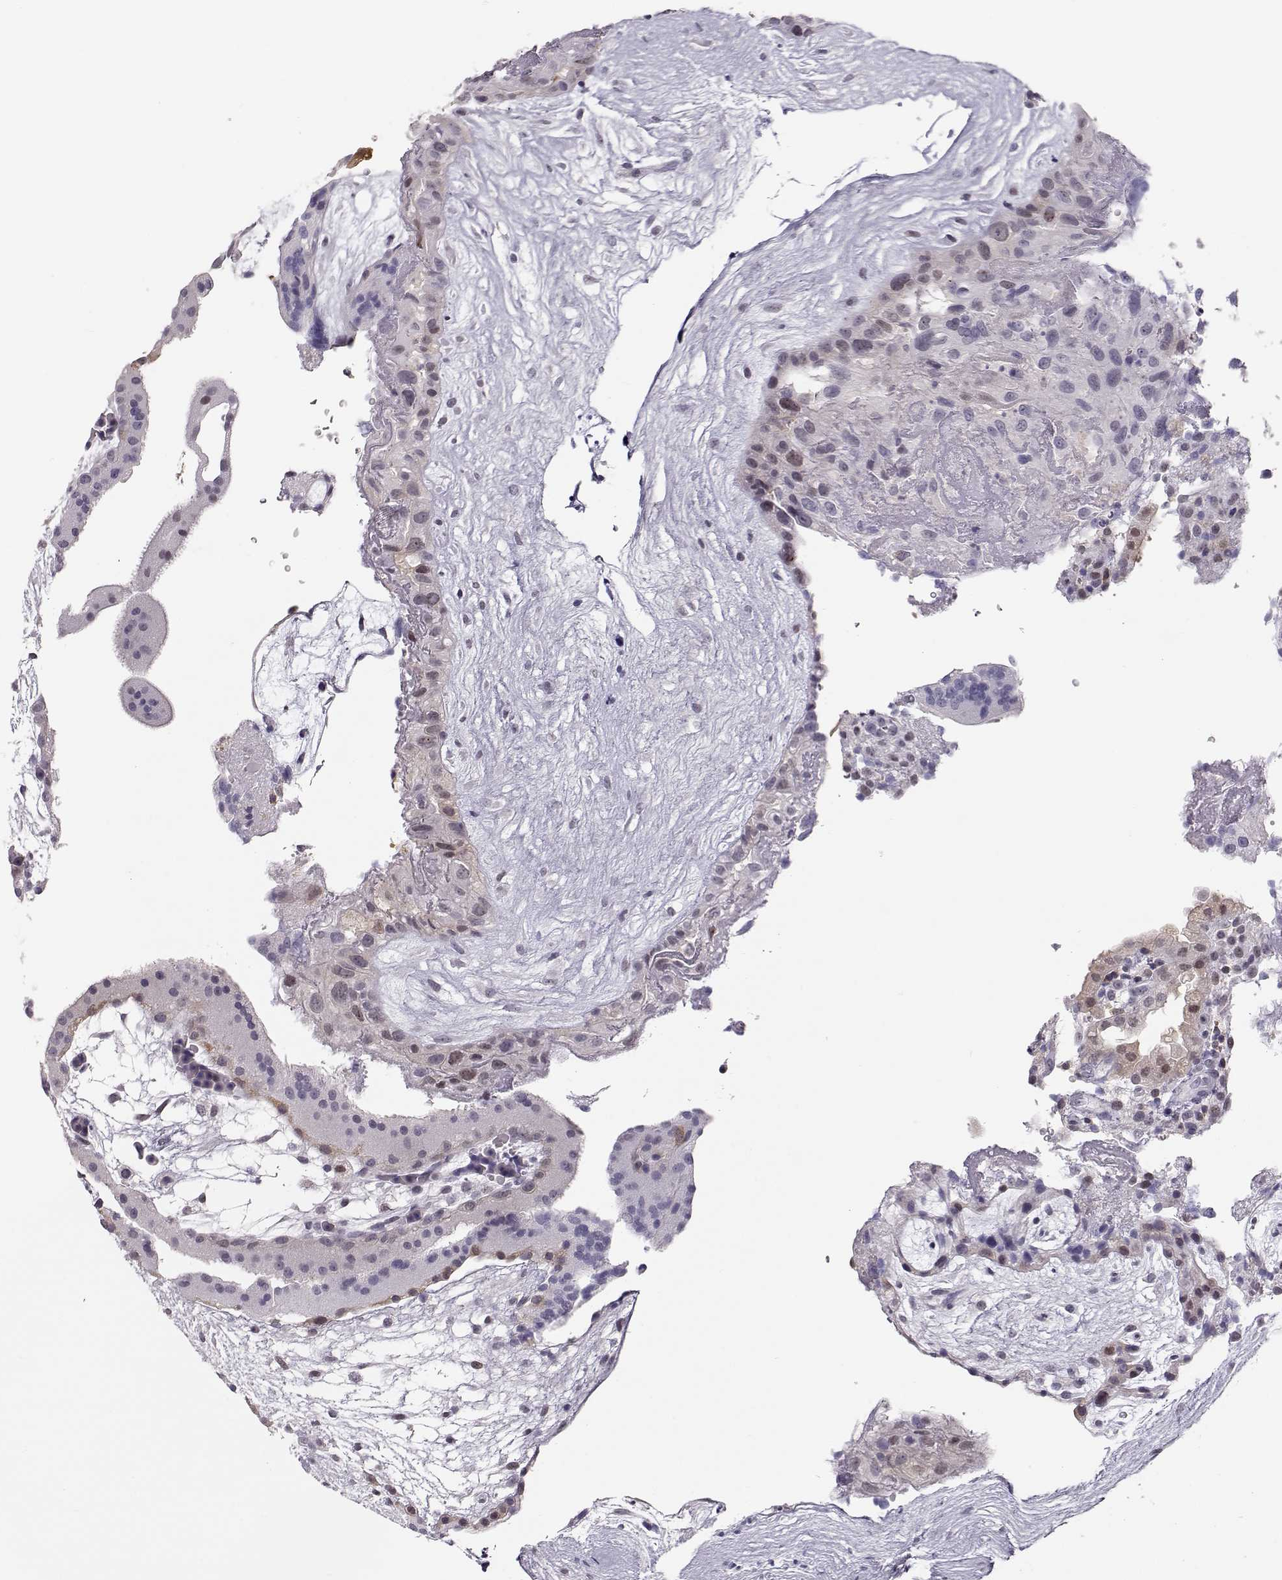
{"staining": {"intensity": "negative", "quantity": "none", "location": "none"}, "tissue": "placenta", "cell_type": "Decidual cells", "image_type": "normal", "snomed": [{"axis": "morphology", "description": "Normal tissue, NOS"}, {"axis": "topography", "description": "Placenta"}], "caption": "There is no significant positivity in decidual cells of placenta. (DAB immunohistochemistry, high magnification).", "gene": "TEPP", "patient": {"sex": "female", "age": 19}}